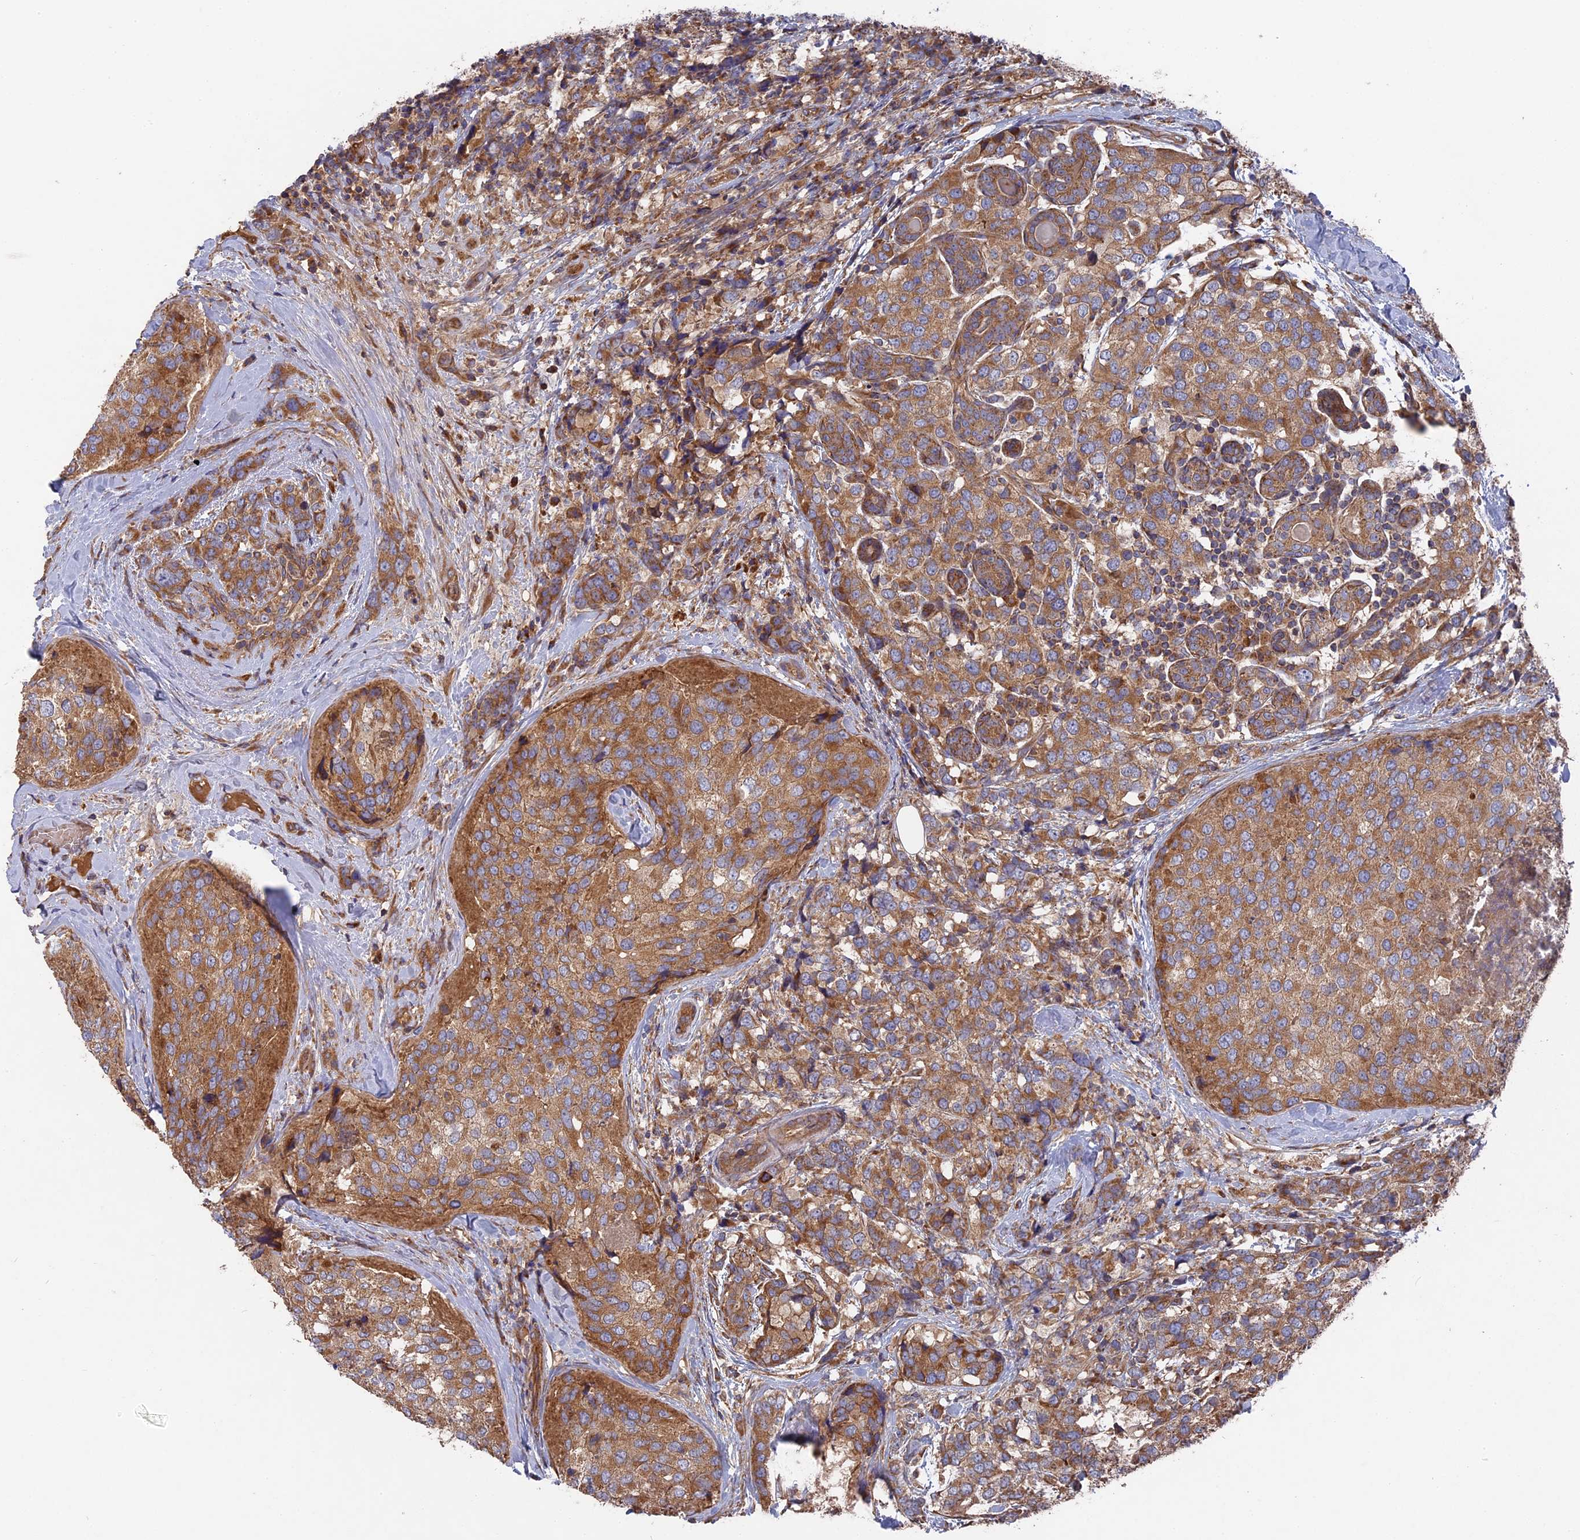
{"staining": {"intensity": "moderate", "quantity": ">75%", "location": "cytoplasmic/membranous"}, "tissue": "breast cancer", "cell_type": "Tumor cells", "image_type": "cancer", "snomed": [{"axis": "morphology", "description": "Lobular carcinoma"}, {"axis": "topography", "description": "Breast"}], "caption": "The image demonstrates immunohistochemical staining of lobular carcinoma (breast). There is moderate cytoplasmic/membranous staining is identified in approximately >75% of tumor cells. The staining was performed using DAB (3,3'-diaminobenzidine) to visualize the protein expression in brown, while the nuclei were stained in blue with hematoxylin (Magnification: 20x).", "gene": "TELO2", "patient": {"sex": "female", "age": 59}}